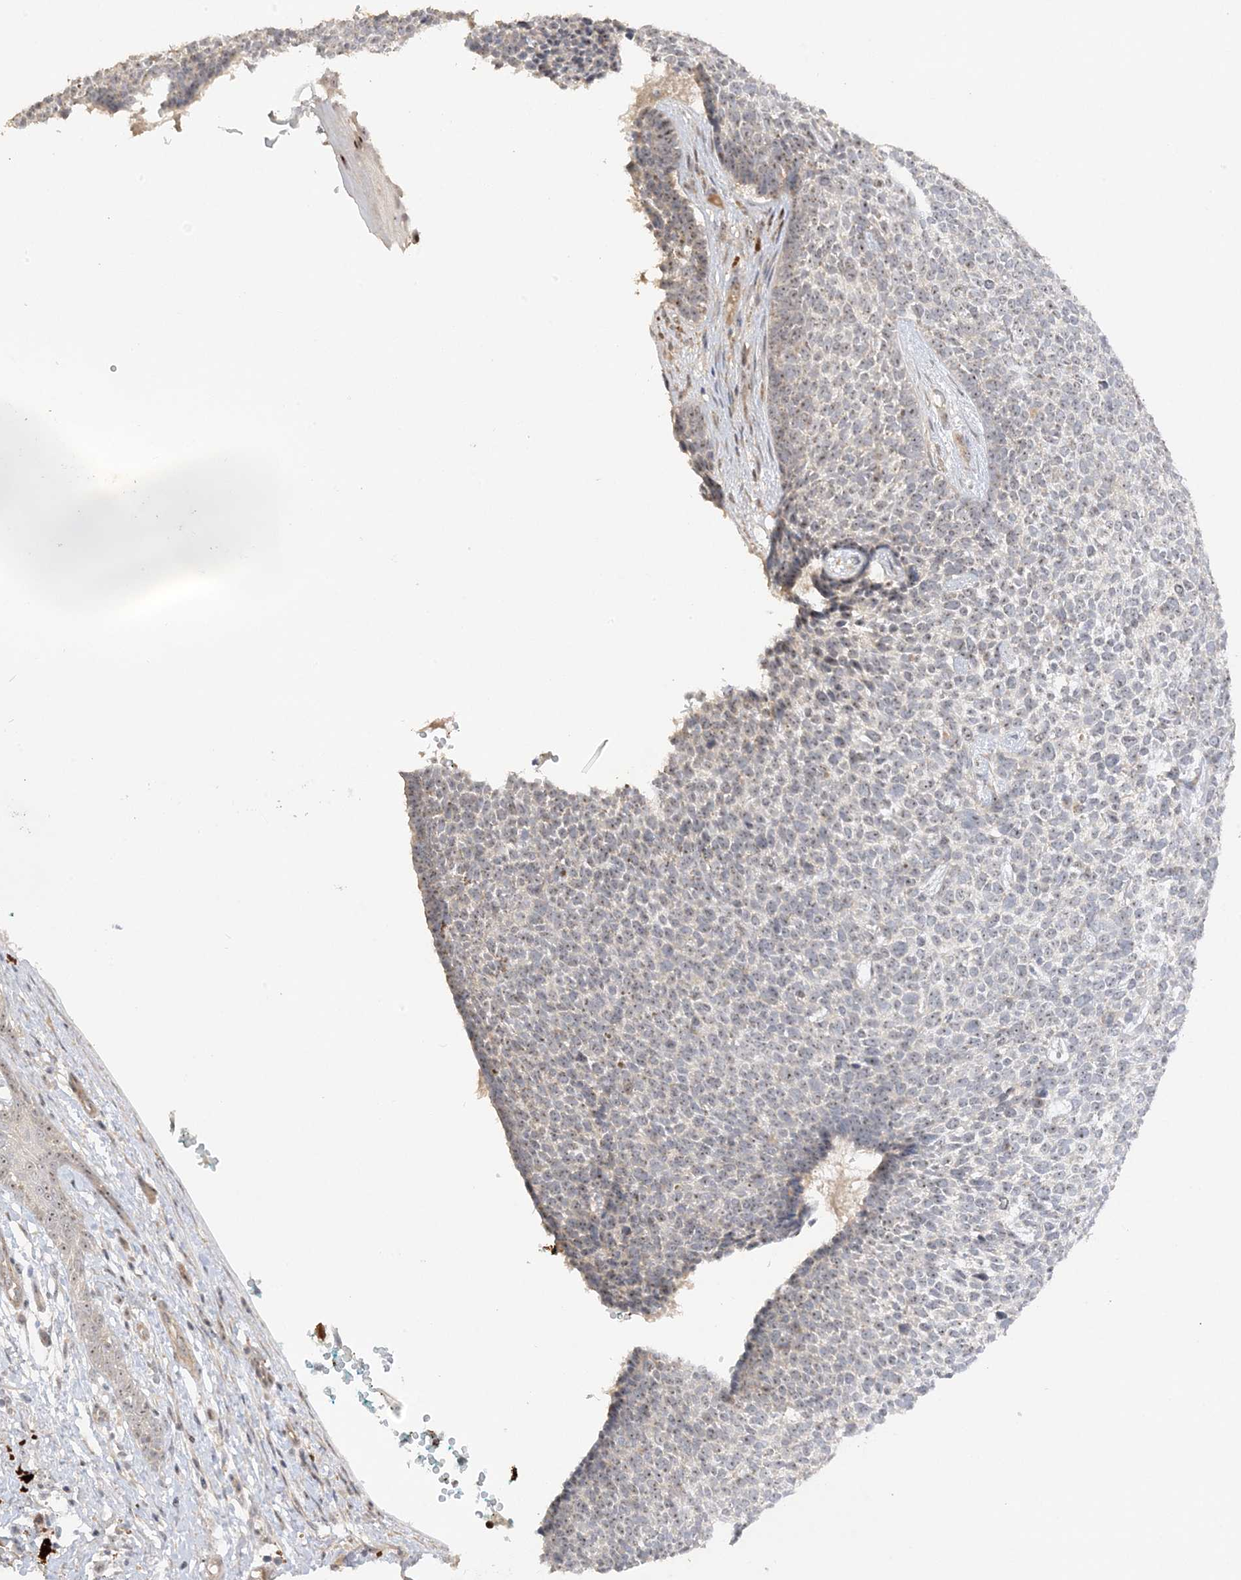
{"staining": {"intensity": "moderate", "quantity": "<25%", "location": "nuclear"}, "tissue": "skin cancer", "cell_type": "Tumor cells", "image_type": "cancer", "snomed": [{"axis": "morphology", "description": "Basal cell carcinoma"}, {"axis": "topography", "description": "Skin"}], "caption": "Immunohistochemistry micrograph of human skin cancer stained for a protein (brown), which demonstrates low levels of moderate nuclear staining in approximately <25% of tumor cells.", "gene": "DDX18", "patient": {"sex": "female", "age": 84}}